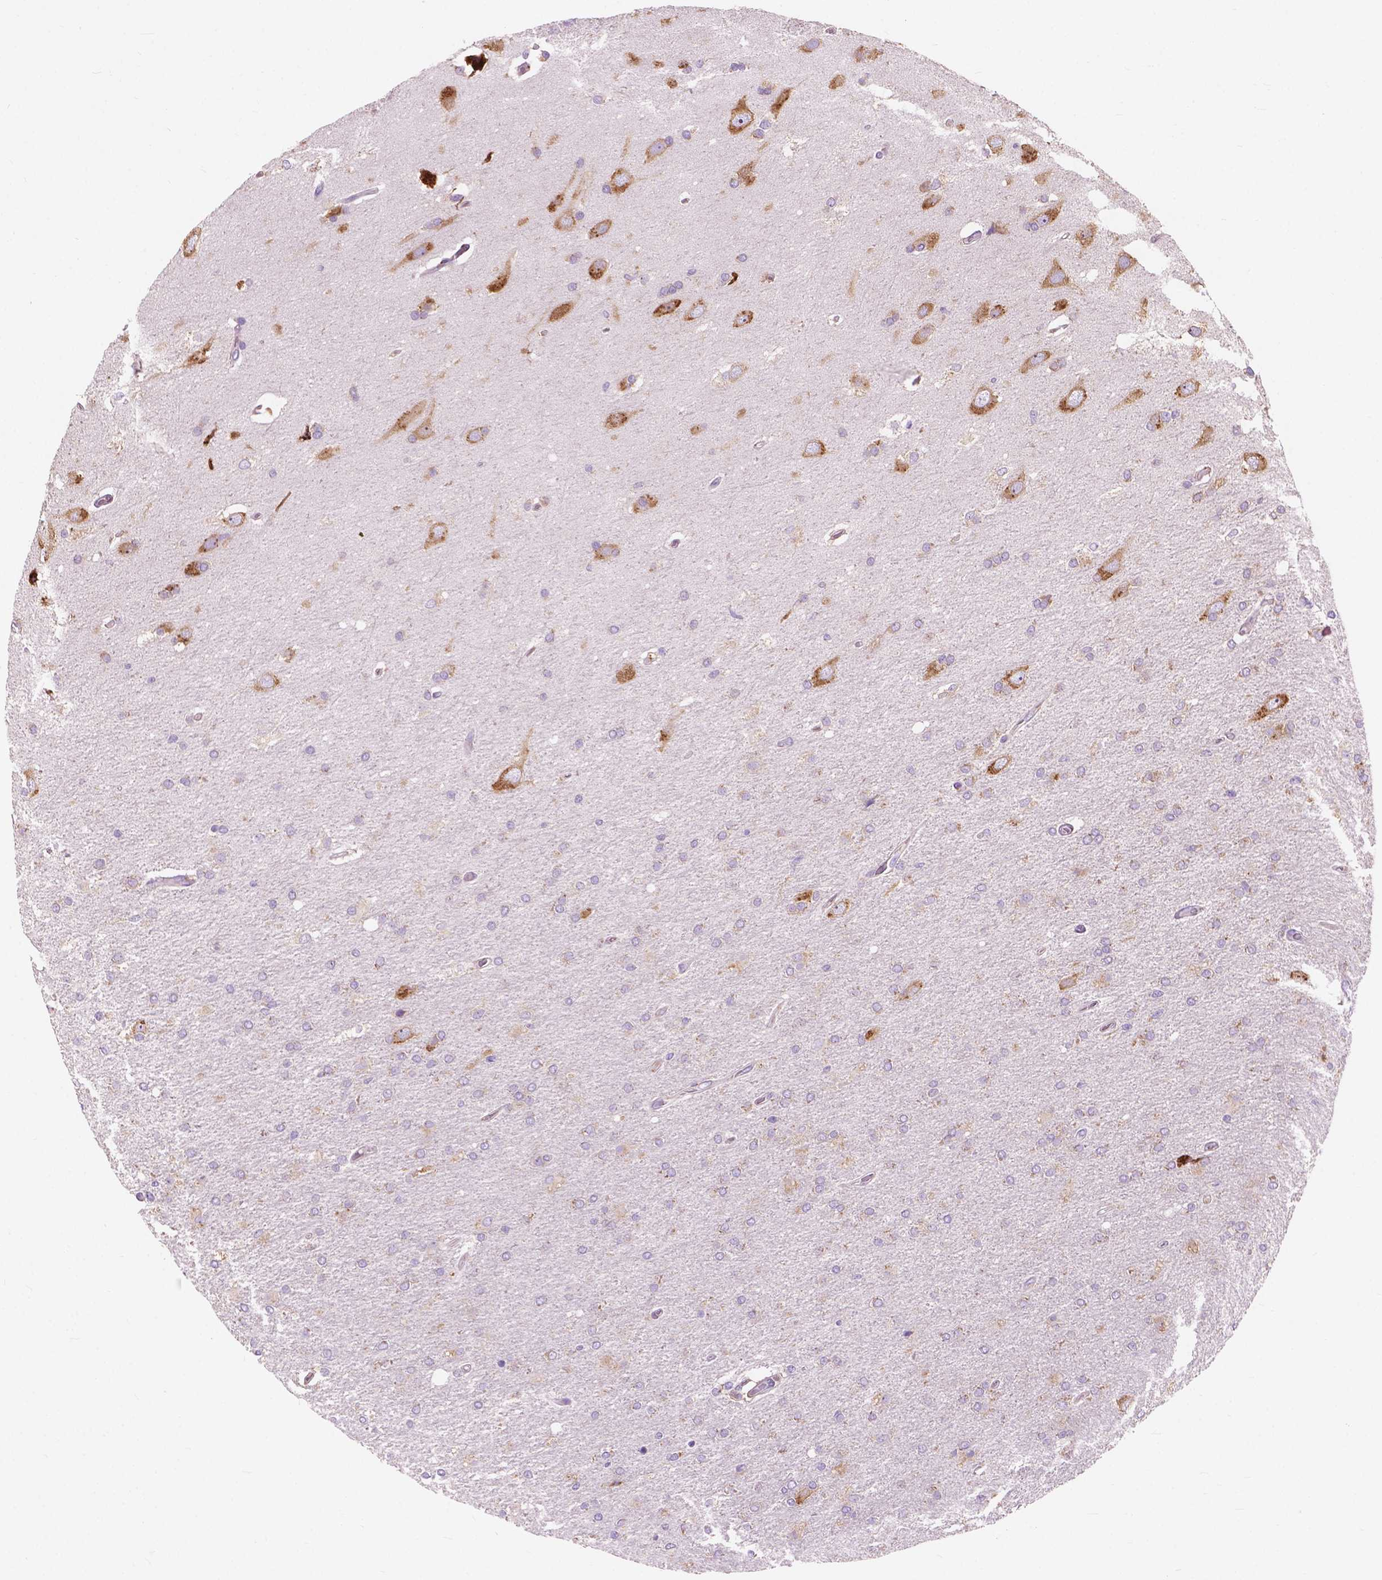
{"staining": {"intensity": "weak", "quantity": ">75%", "location": "cytoplasmic/membranous"}, "tissue": "glioma", "cell_type": "Tumor cells", "image_type": "cancer", "snomed": [{"axis": "morphology", "description": "Glioma, malignant, High grade"}, {"axis": "topography", "description": "Cerebral cortex"}], "caption": "Brown immunohistochemical staining in human glioma displays weak cytoplasmic/membranous expression in approximately >75% of tumor cells. (Stains: DAB (3,3'-diaminobenzidine) in brown, nuclei in blue, Microscopy: brightfield microscopy at high magnification).", "gene": "RPL37A", "patient": {"sex": "male", "age": 70}}